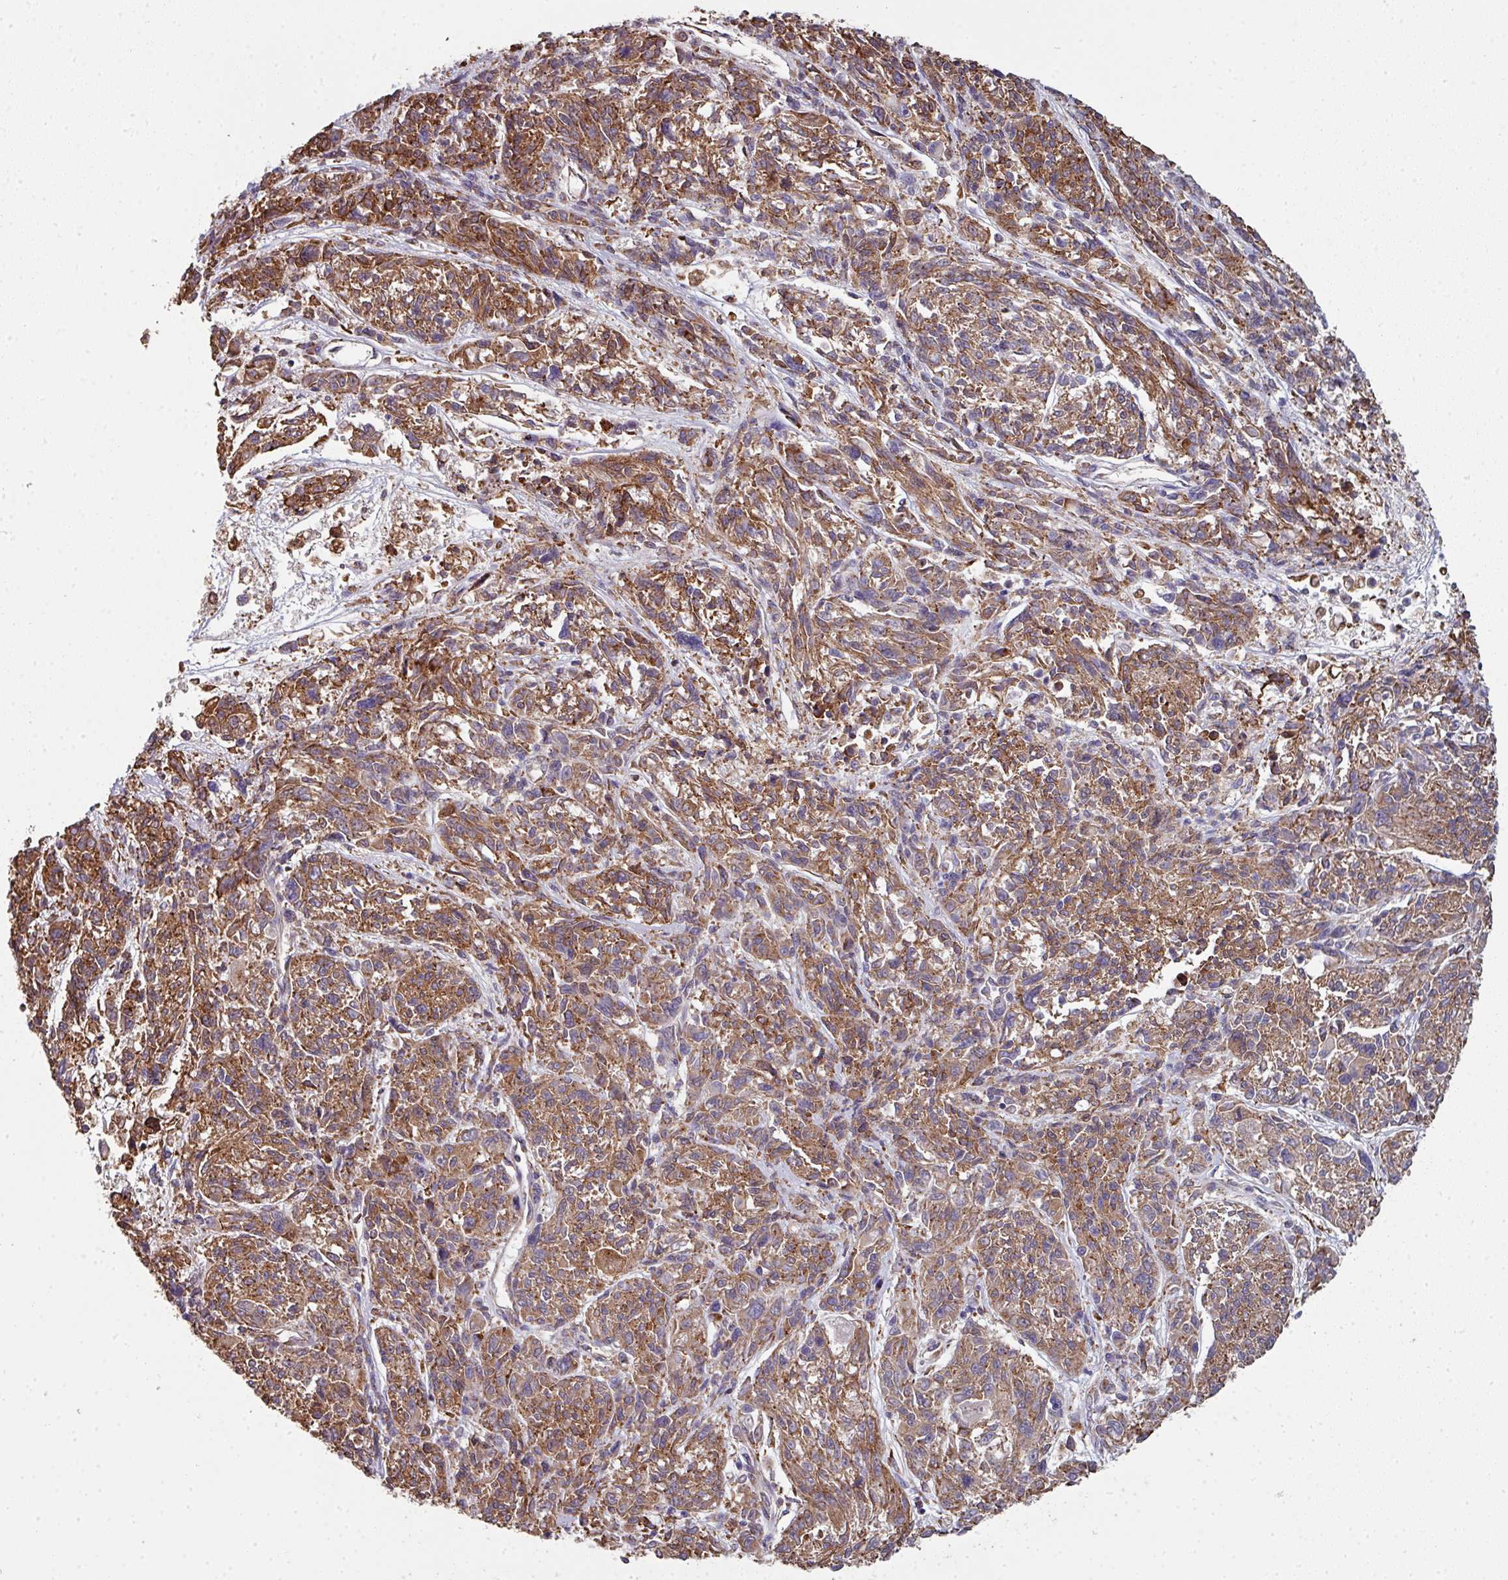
{"staining": {"intensity": "moderate", "quantity": ">75%", "location": "cytoplasmic/membranous"}, "tissue": "melanoma", "cell_type": "Tumor cells", "image_type": "cancer", "snomed": [{"axis": "morphology", "description": "Malignant melanoma, NOS"}, {"axis": "topography", "description": "Skin"}], "caption": "The photomicrograph reveals immunohistochemical staining of malignant melanoma. There is moderate cytoplasmic/membranous positivity is appreciated in approximately >75% of tumor cells.", "gene": "FAT4", "patient": {"sex": "male", "age": 53}}